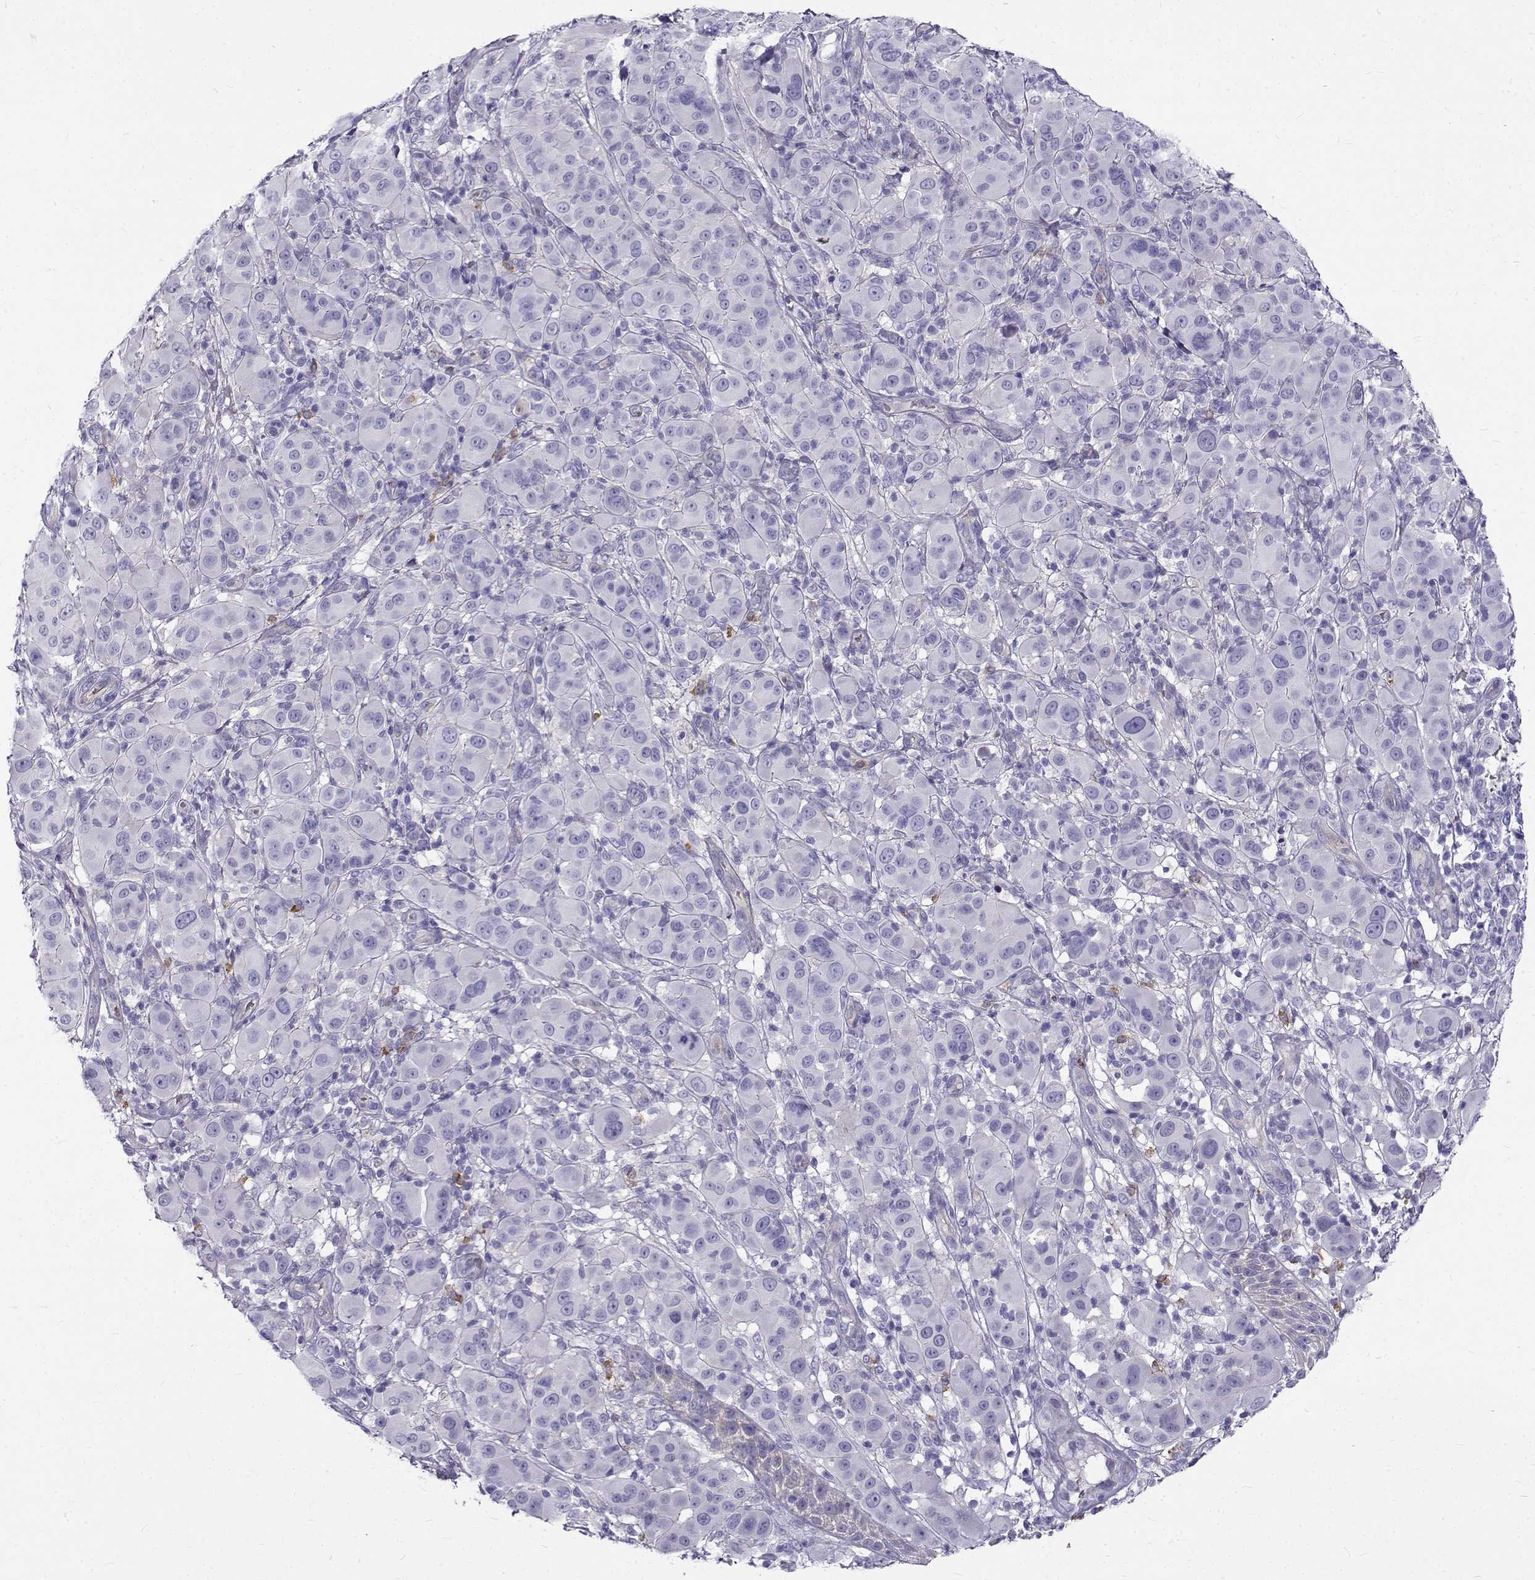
{"staining": {"intensity": "negative", "quantity": "none", "location": "none"}, "tissue": "melanoma", "cell_type": "Tumor cells", "image_type": "cancer", "snomed": [{"axis": "morphology", "description": "Malignant melanoma, NOS"}, {"axis": "topography", "description": "Skin"}], "caption": "DAB (3,3'-diaminobenzidine) immunohistochemical staining of melanoma reveals no significant expression in tumor cells.", "gene": "IGSF1", "patient": {"sex": "female", "age": 87}}